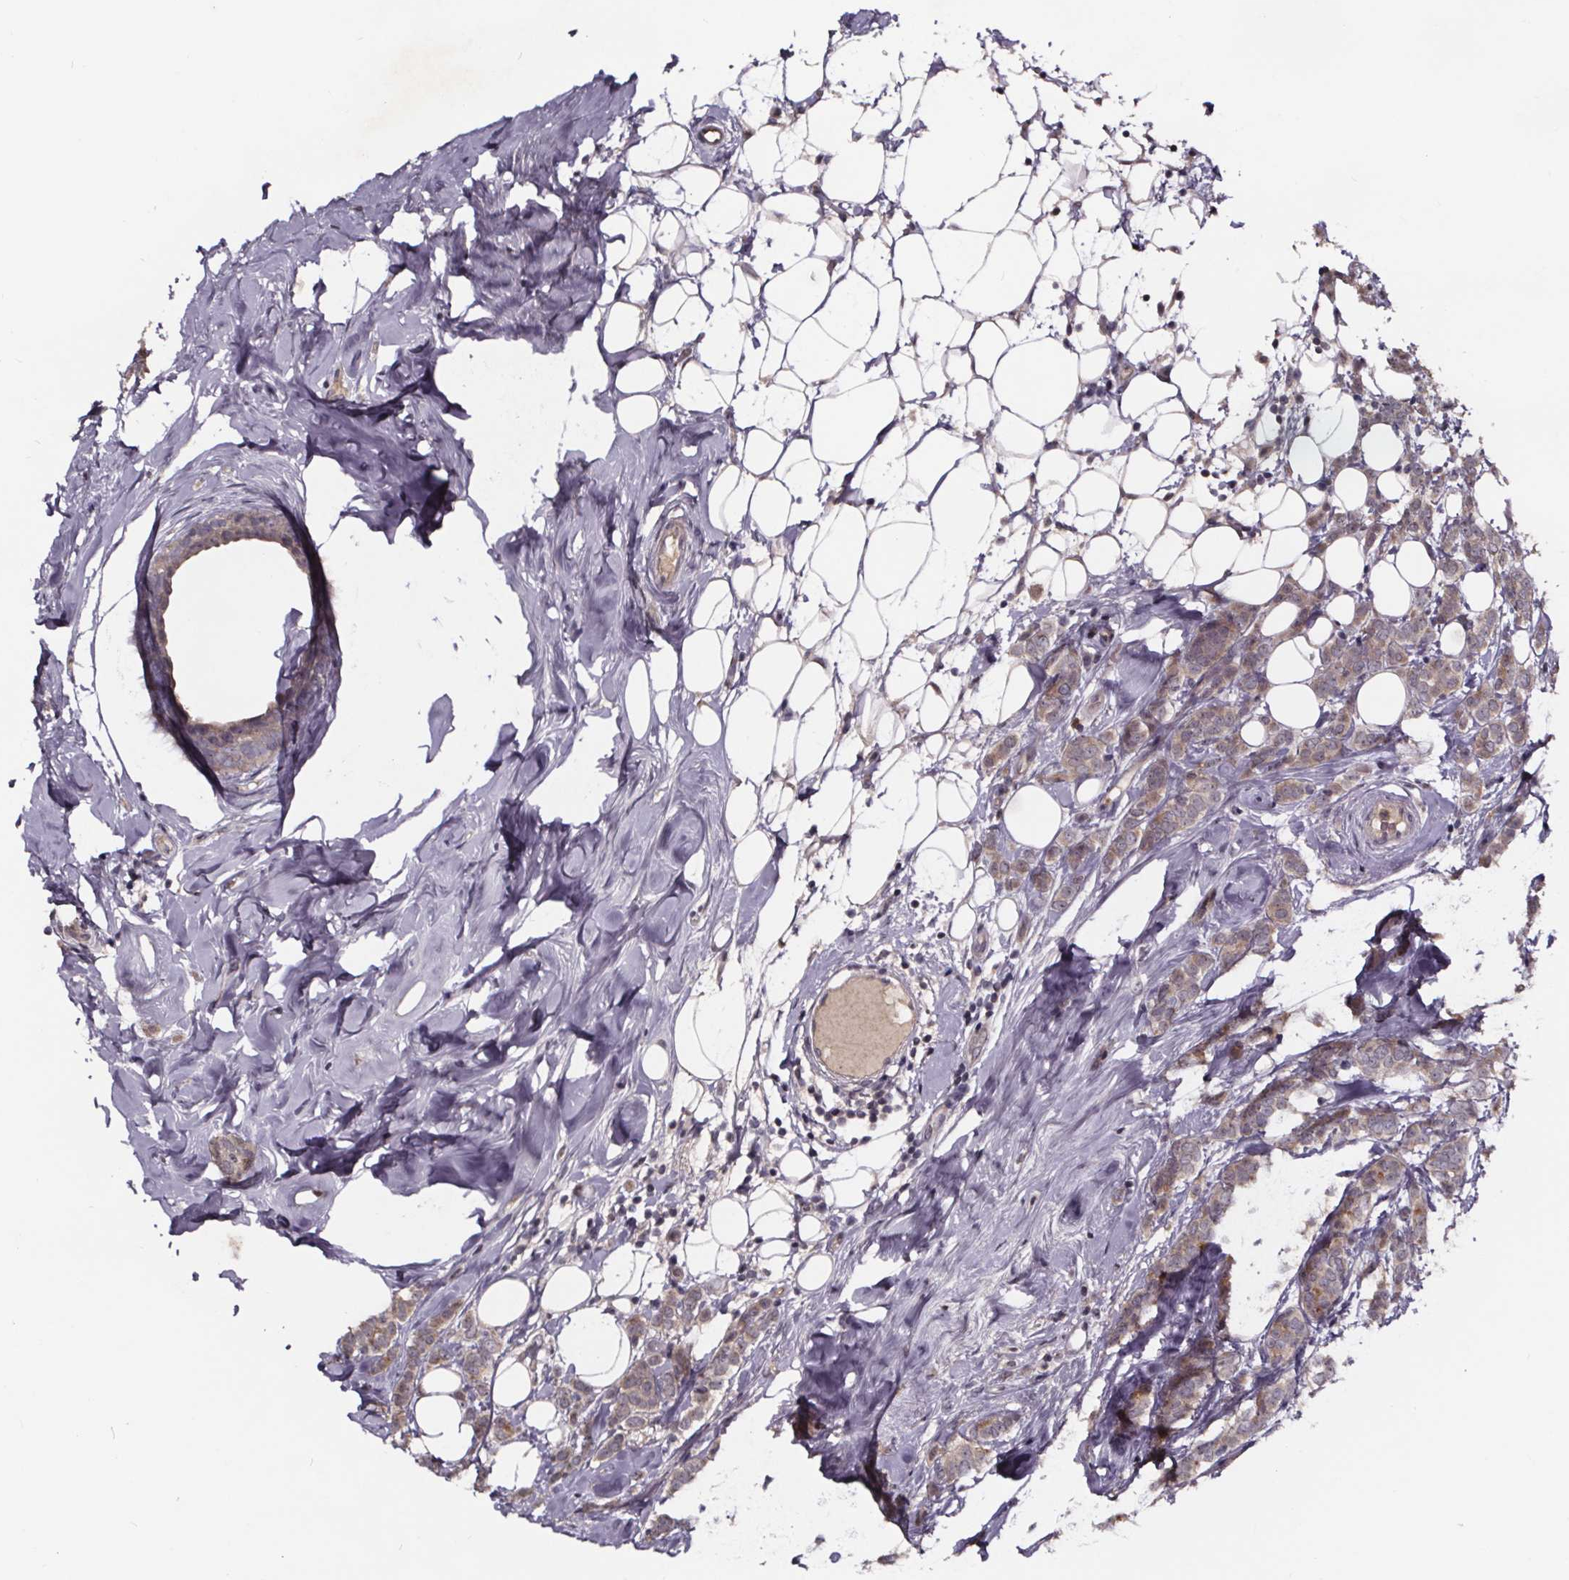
{"staining": {"intensity": "weak", "quantity": ">75%", "location": "cytoplasmic/membranous"}, "tissue": "breast cancer", "cell_type": "Tumor cells", "image_type": "cancer", "snomed": [{"axis": "morphology", "description": "Lobular carcinoma"}, {"axis": "topography", "description": "Breast"}], "caption": "The immunohistochemical stain highlights weak cytoplasmic/membranous expression in tumor cells of breast lobular carcinoma tissue. The protein of interest is shown in brown color, while the nuclei are stained blue.", "gene": "SMIM1", "patient": {"sex": "female", "age": 49}}